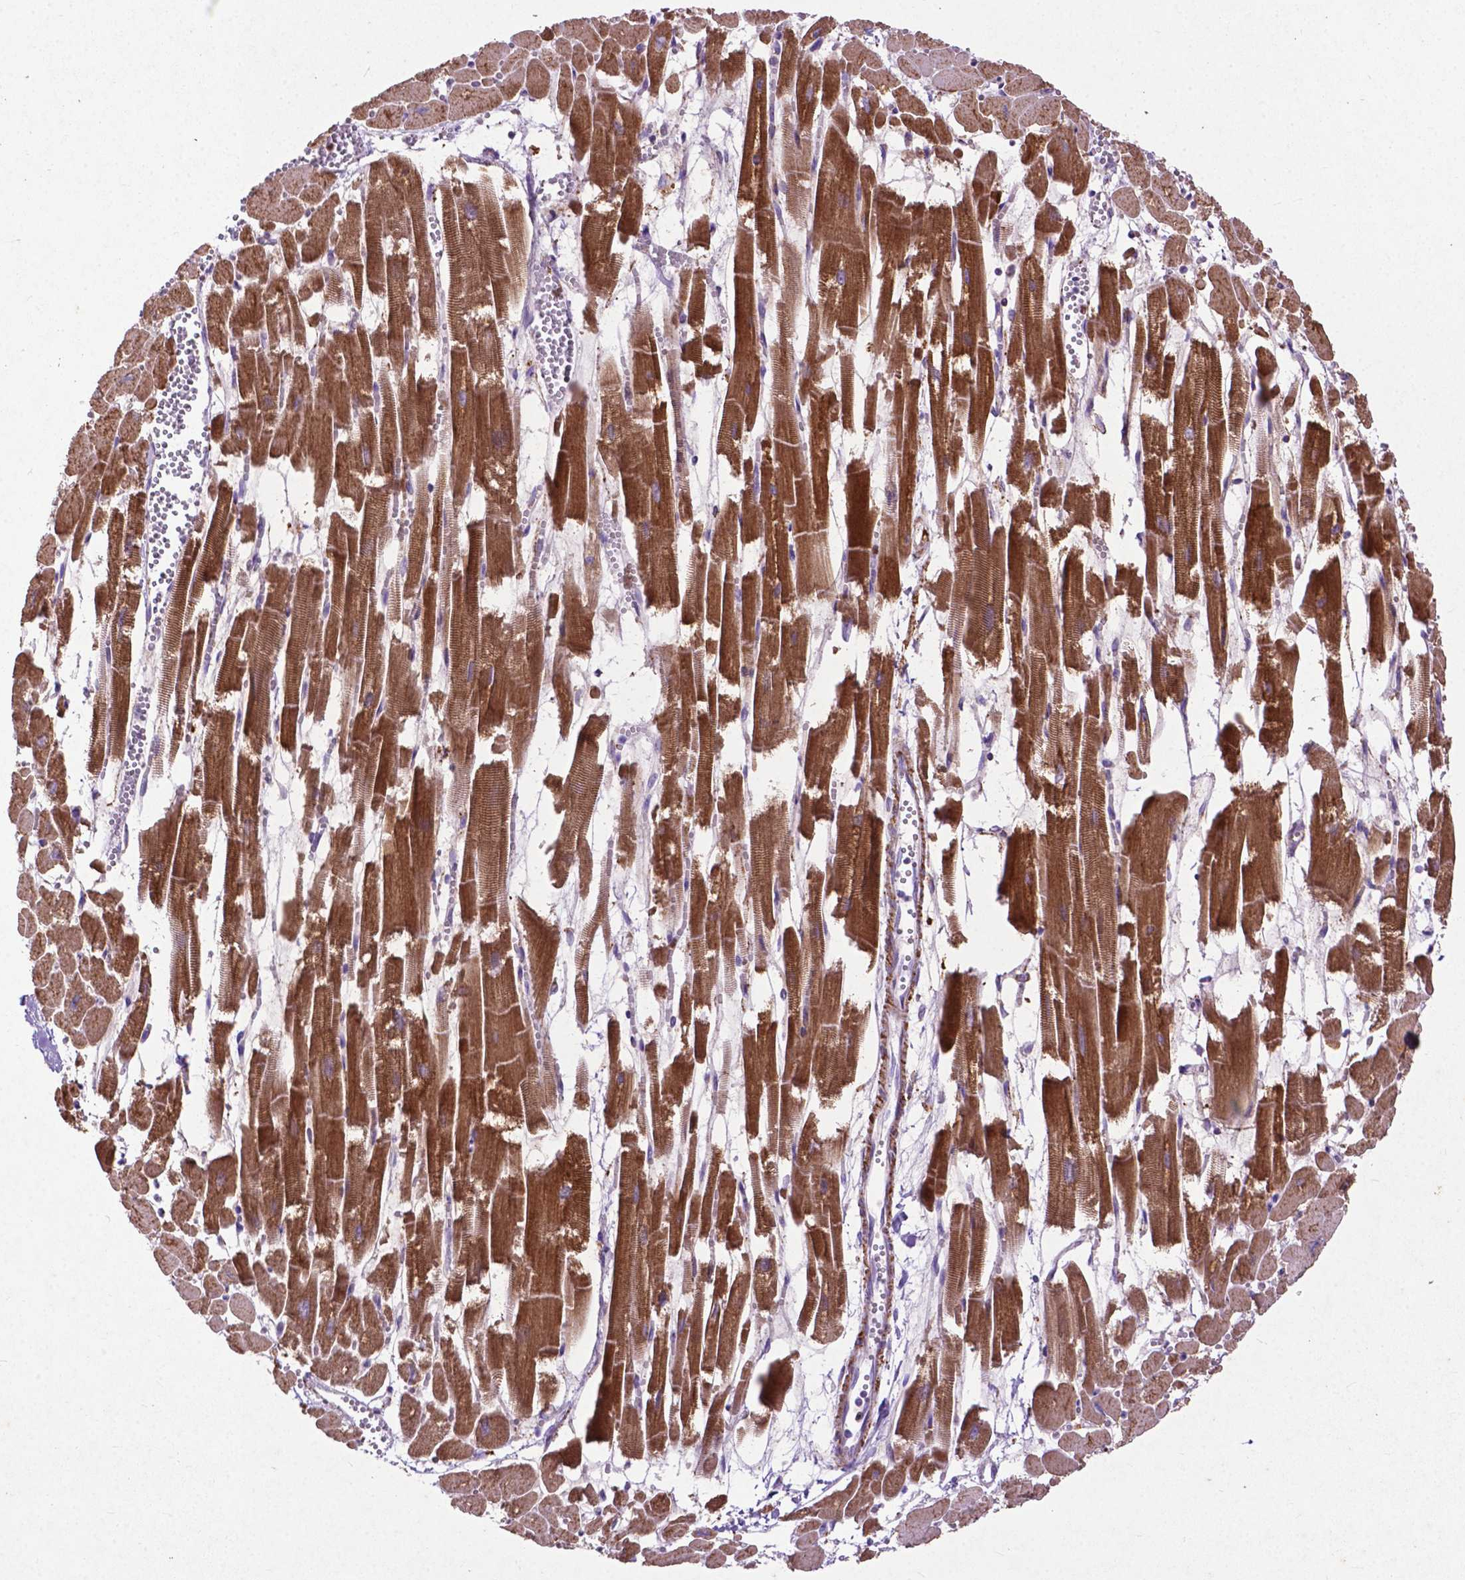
{"staining": {"intensity": "moderate", "quantity": ">75%", "location": "cytoplasmic/membranous"}, "tissue": "heart muscle", "cell_type": "Cardiomyocytes", "image_type": "normal", "snomed": [{"axis": "morphology", "description": "Normal tissue, NOS"}, {"axis": "topography", "description": "Heart"}], "caption": "An image of human heart muscle stained for a protein demonstrates moderate cytoplasmic/membranous brown staining in cardiomyocytes.", "gene": "THEGL", "patient": {"sex": "female", "age": 52}}